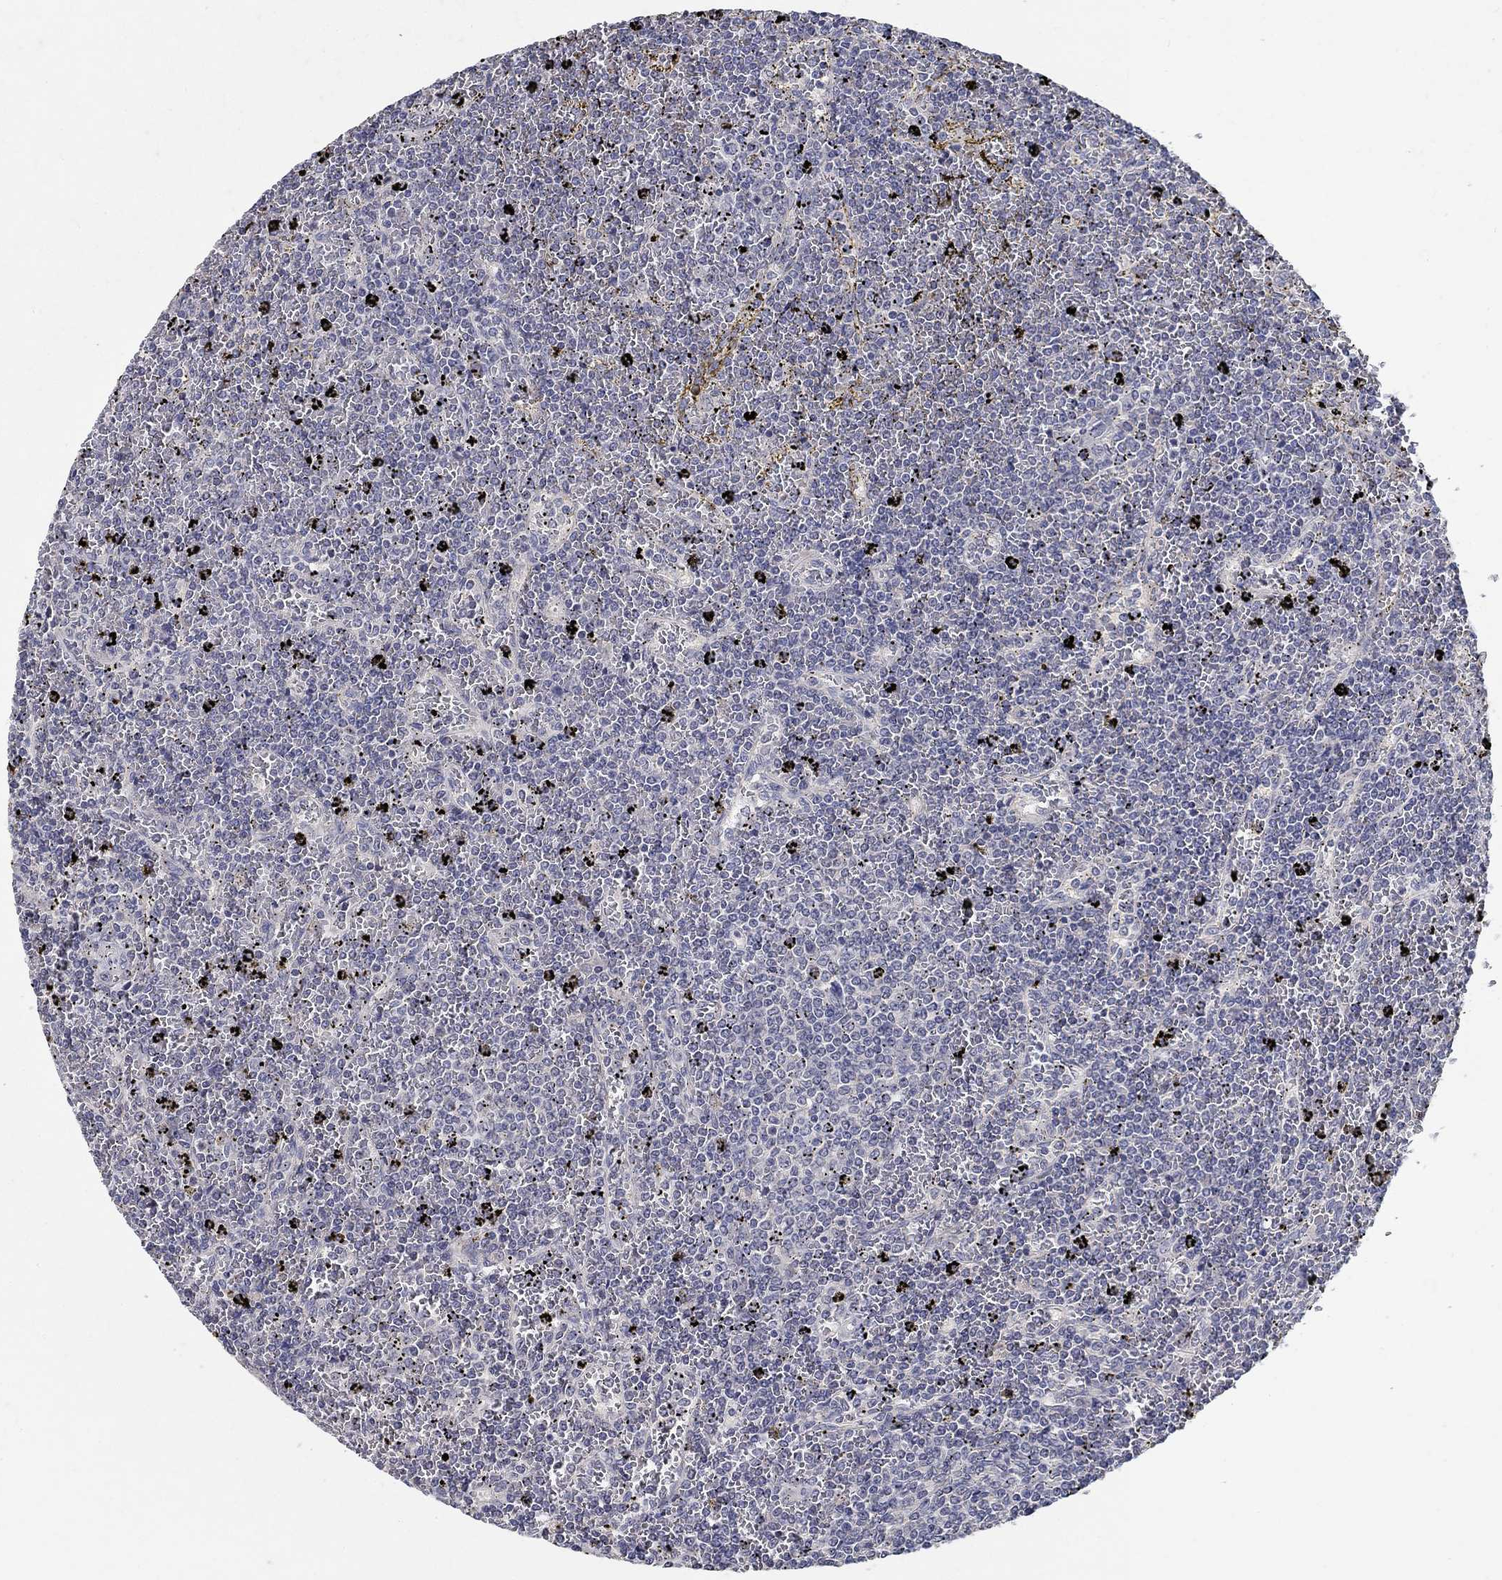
{"staining": {"intensity": "negative", "quantity": "none", "location": "none"}, "tissue": "lymphoma", "cell_type": "Tumor cells", "image_type": "cancer", "snomed": [{"axis": "morphology", "description": "Malignant lymphoma, non-Hodgkin's type, Low grade"}, {"axis": "topography", "description": "Spleen"}], "caption": "DAB immunohistochemical staining of human lymphoma reveals no significant positivity in tumor cells.", "gene": "PROZ", "patient": {"sex": "female", "age": 77}}